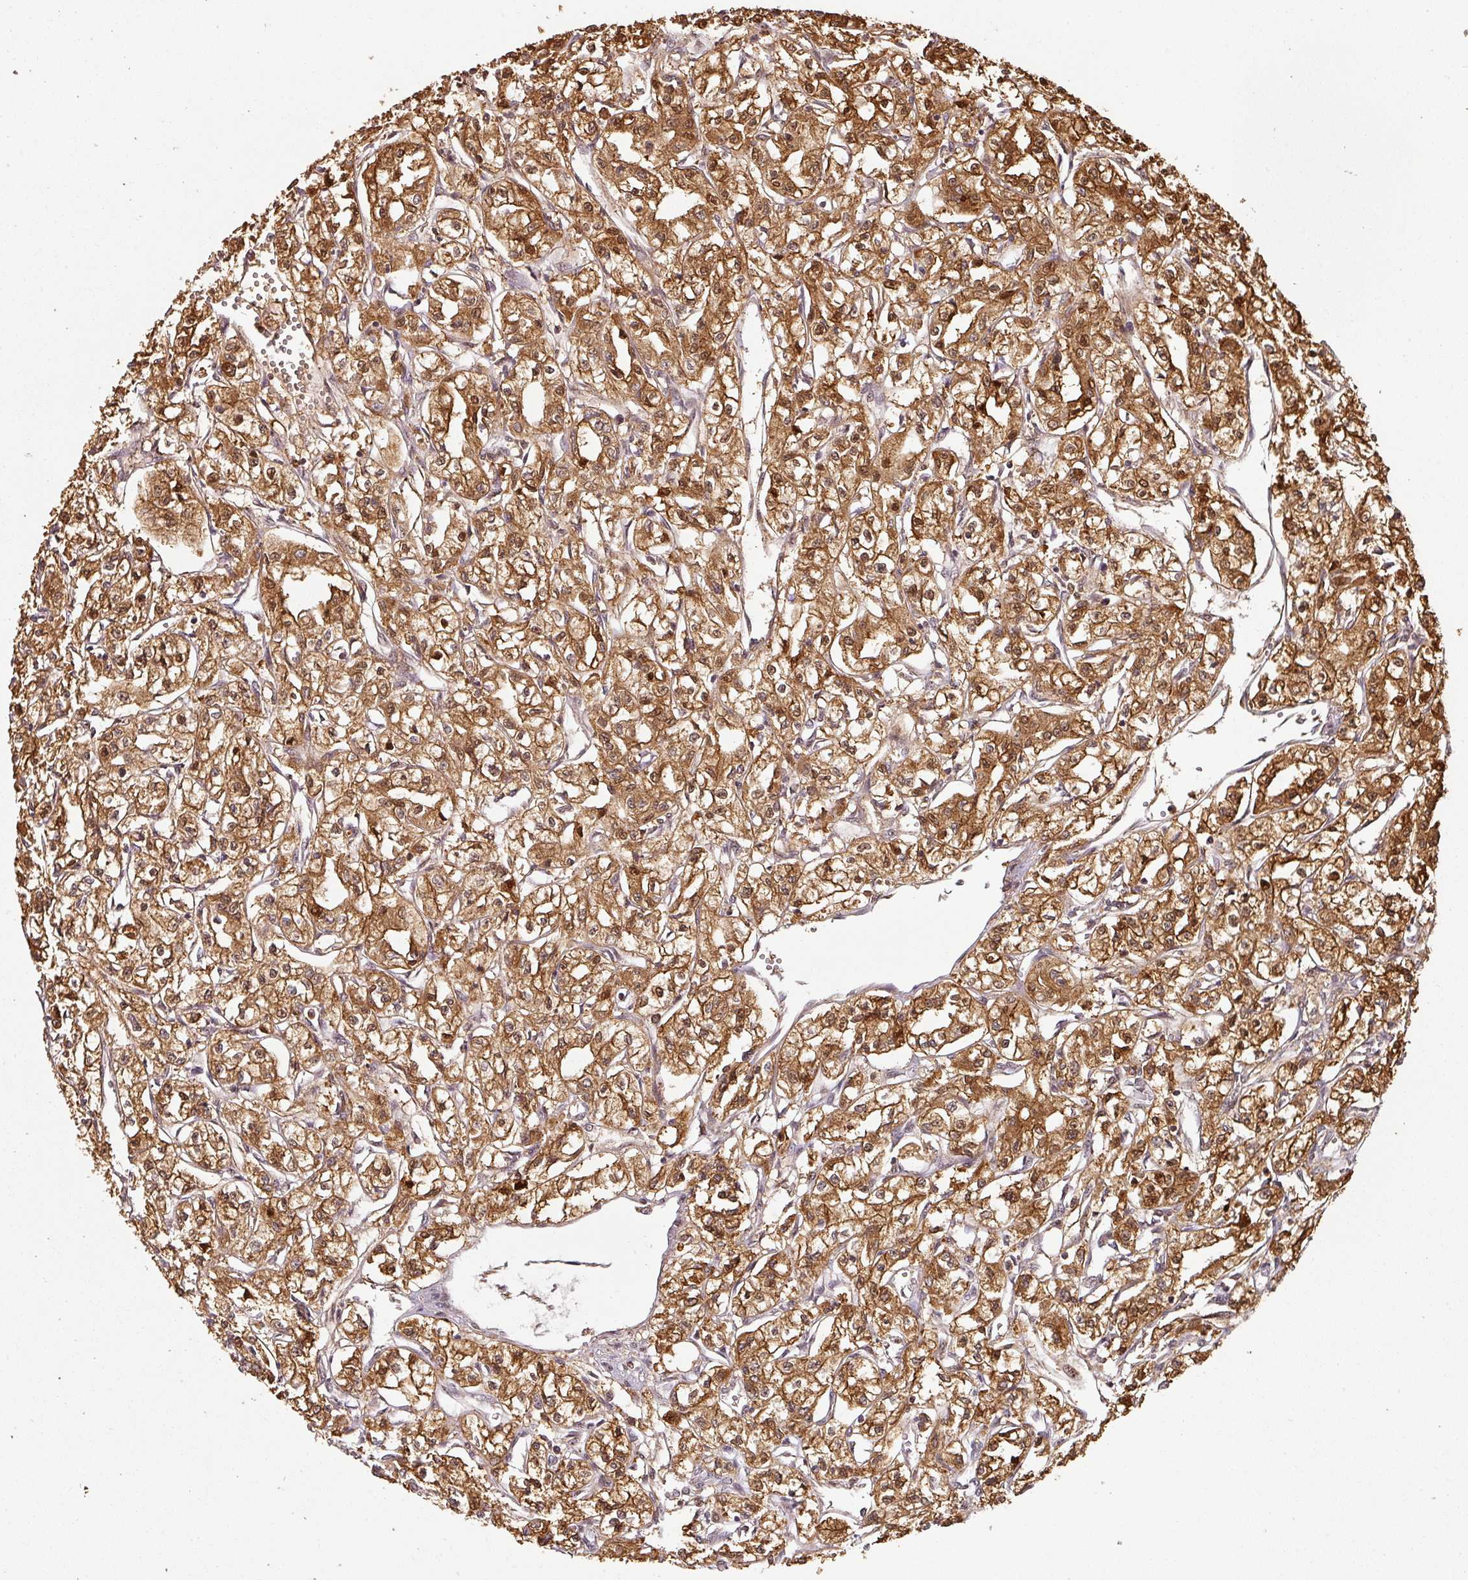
{"staining": {"intensity": "strong", "quantity": ">75%", "location": "cytoplasmic/membranous,nuclear"}, "tissue": "renal cancer", "cell_type": "Tumor cells", "image_type": "cancer", "snomed": [{"axis": "morphology", "description": "Adenocarcinoma, NOS"}, {"axis": "topography", "description": "Kidney"}], "caption": "High-magnification brightfield microscopy of renal cancer (adenocarcinoma) stained with DAB (brown) and counterstained with hematoxylin (blue). tumor cells exhibit strong cytoplasmic/membranous and nuclear expression is identified in about>75% of cells.", "gene": "ZNF322", "patient": {"sex": "male", "age": 56}}